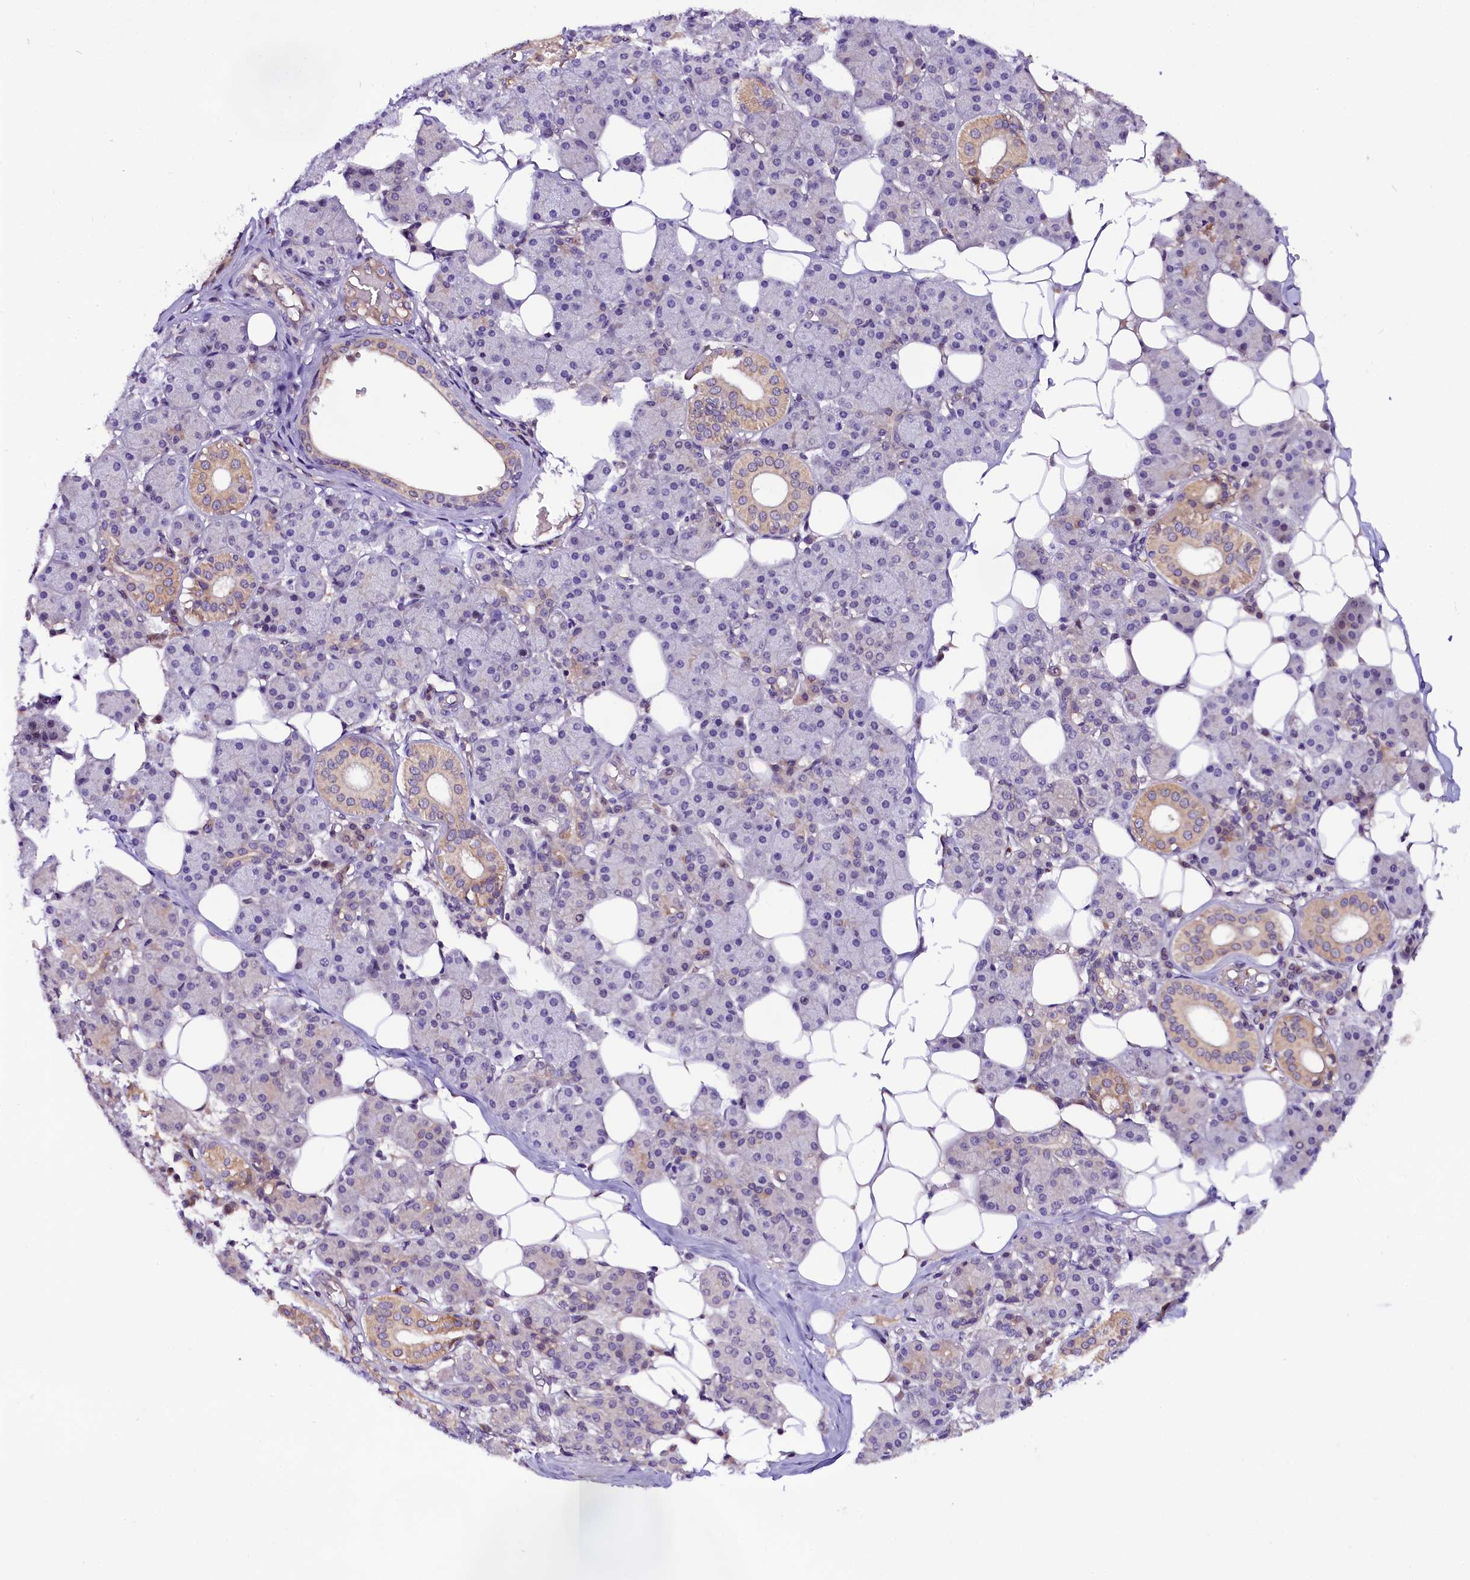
{"staining": {"intensity": "moderate", "quantity": "<25%", "location": "cytoplasmic/membranous"}, "tissue": "salivary gland", "cell_type": "Glandular cells", "image_type": "normal", "snomed": [{"axis": "morphology", "description": "Normal tissue, NOS"}, {"axis": "topography", "description": "Salivary gland"}], "caption": "This image shows unremarkable salivary gland stained with immunohistochemistry to label a protein in brown. The cytoplasmic/membranous of glandular cells show moderate positivity for the protein. Nuclei are counter-stained blue.", "gene": "C9orf40", "patient": {"sex": "female", "age": 33}}